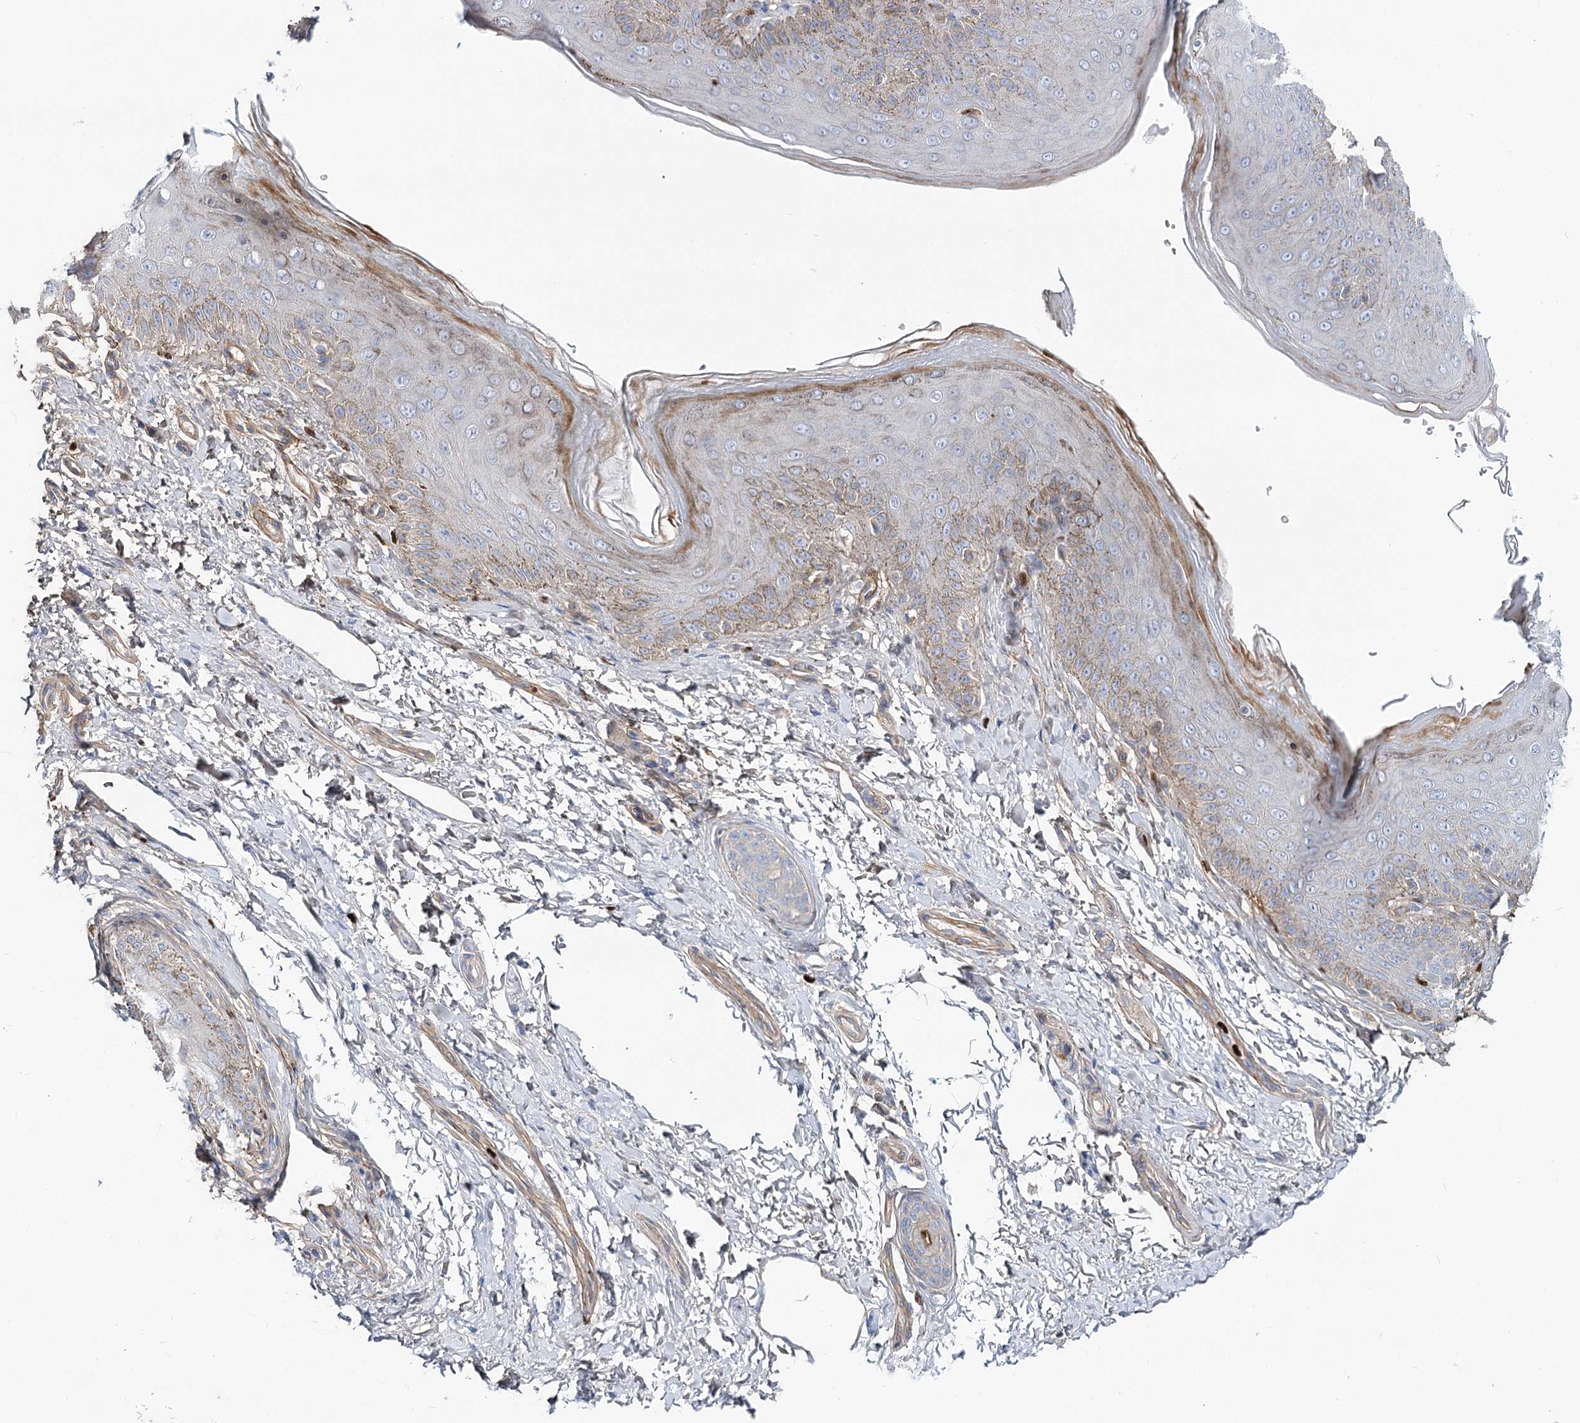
{"staining": {"intensity": "weak", "quantity": "<25%", "location": "cytoplasmic/membranous"}, "tissue": "skin", "cell_type": "Epidermal cells", "image_type": "normal", "snomed": [{"axis": "morphology", "description": "Normal tissue, NOS"}, {"axis": "topography", "description": "Anal"}], "caption": "Immunohistochemistry of unremarkable skin demonstrates no staining in epidermal cells. Brightfield microscopy of immunohistochemistry stained with DAB (3,3'-diaminobenzidine) (brown) and hematoxylin (blue), captured at high magnification.", "gene": "C11orf52", "patient": {"sex": "male", "age": 44}}